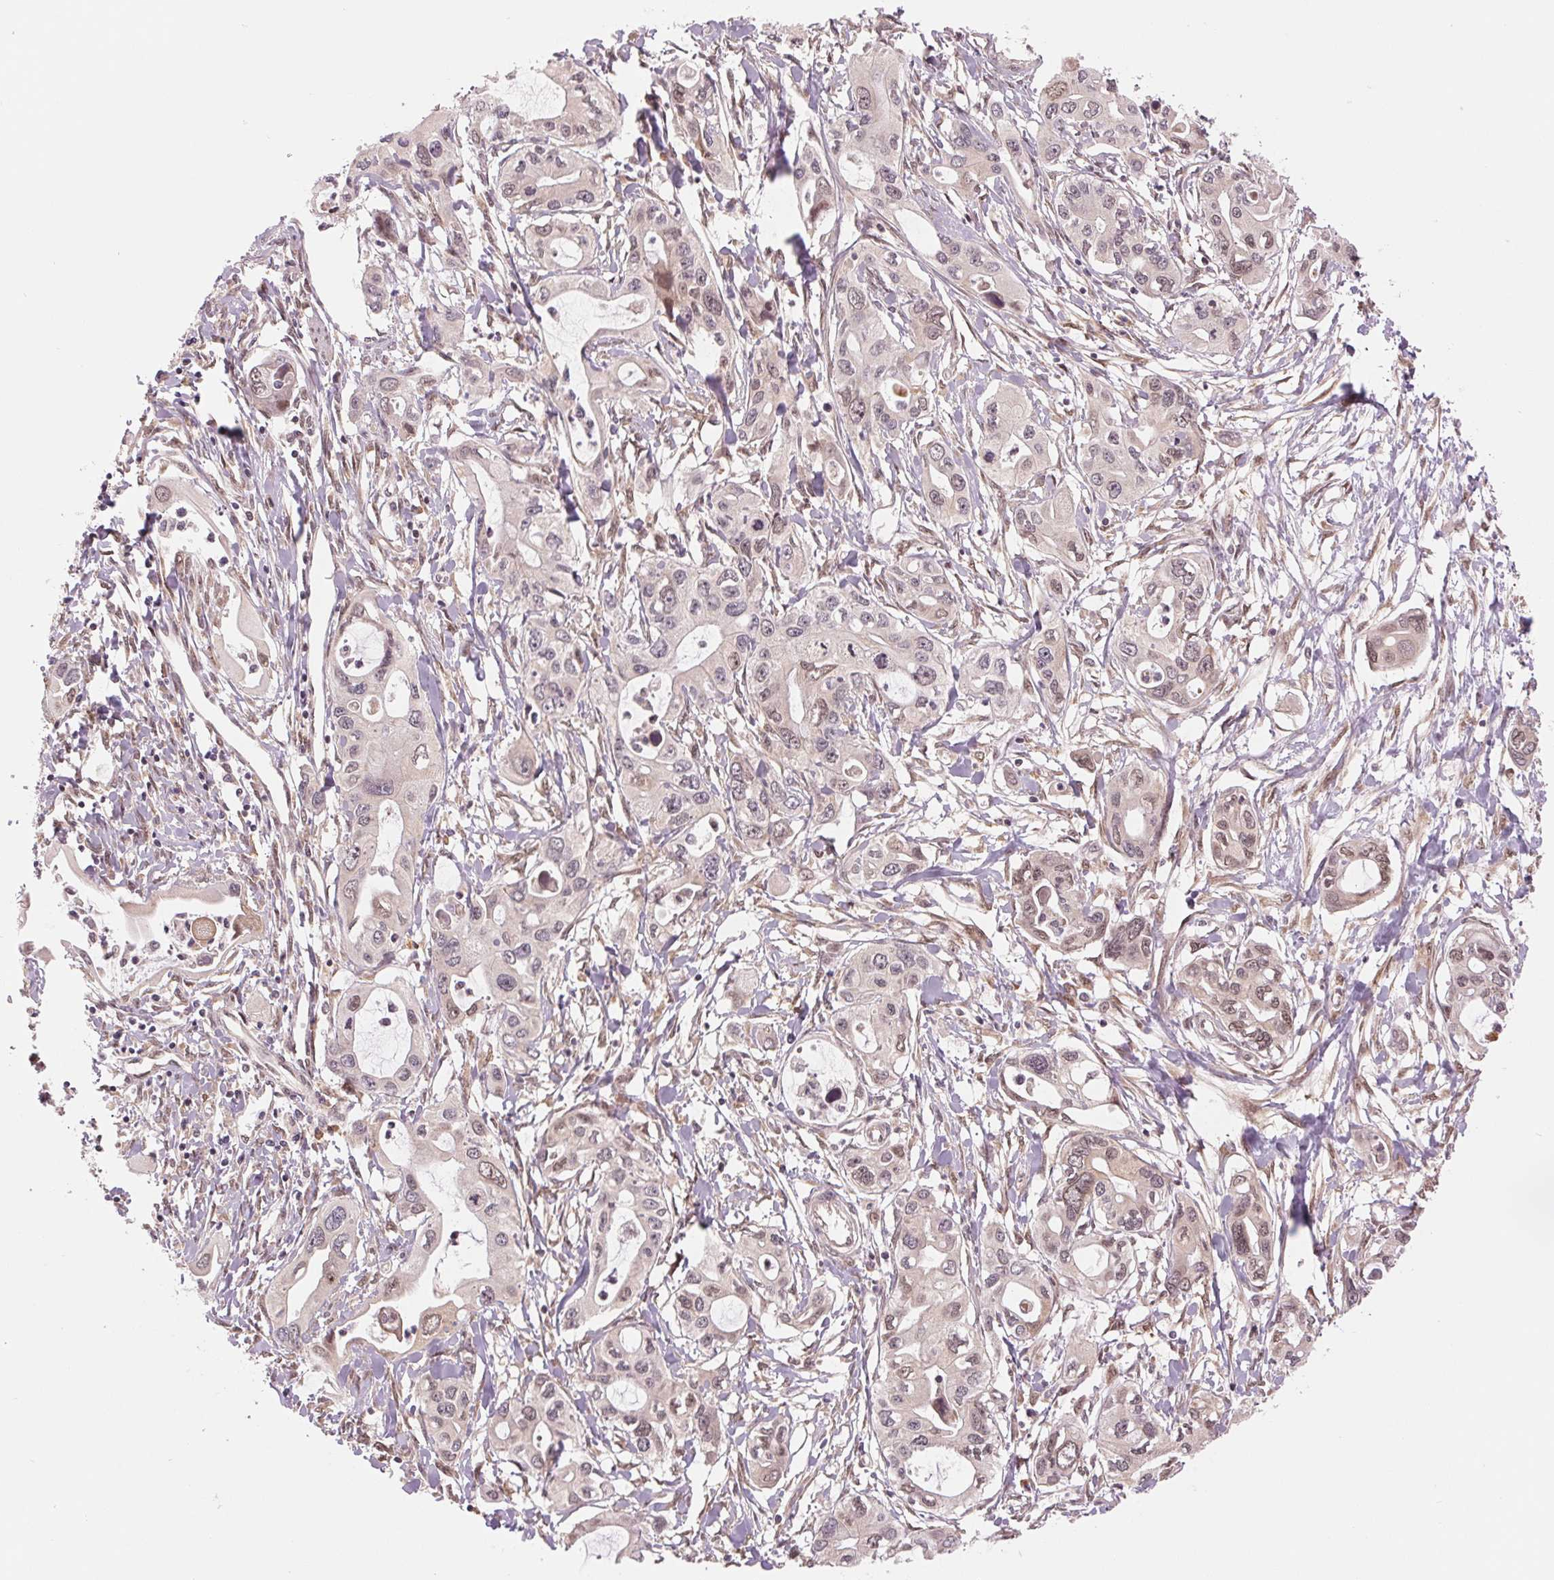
{"staining": {"intensity": "weak", "quantity": "25%-75%", "location": "nuclear"}, "tissue": "pancreatic cancer", "cell_type": "Tumor cells", "image_type": "cancer", "snomed": [{"axis": "morphology", "description": "Adenocarcinoma, NOS"}, {"axis": "topography", "description": "Pancreas"}], "caption": "A micrograph of human adenocarcinoma (pancreatic) stained for a protein exhibits weak nuclear brown staining in tumor cells. Using DAB (3,3'-diaminobenzidine) (brown) and hematoxylin (blue) stains, captured at high magnification using brightfield microscopy.", "gene": "ERI3", "patient": {"sex": "male", "age": 60}}